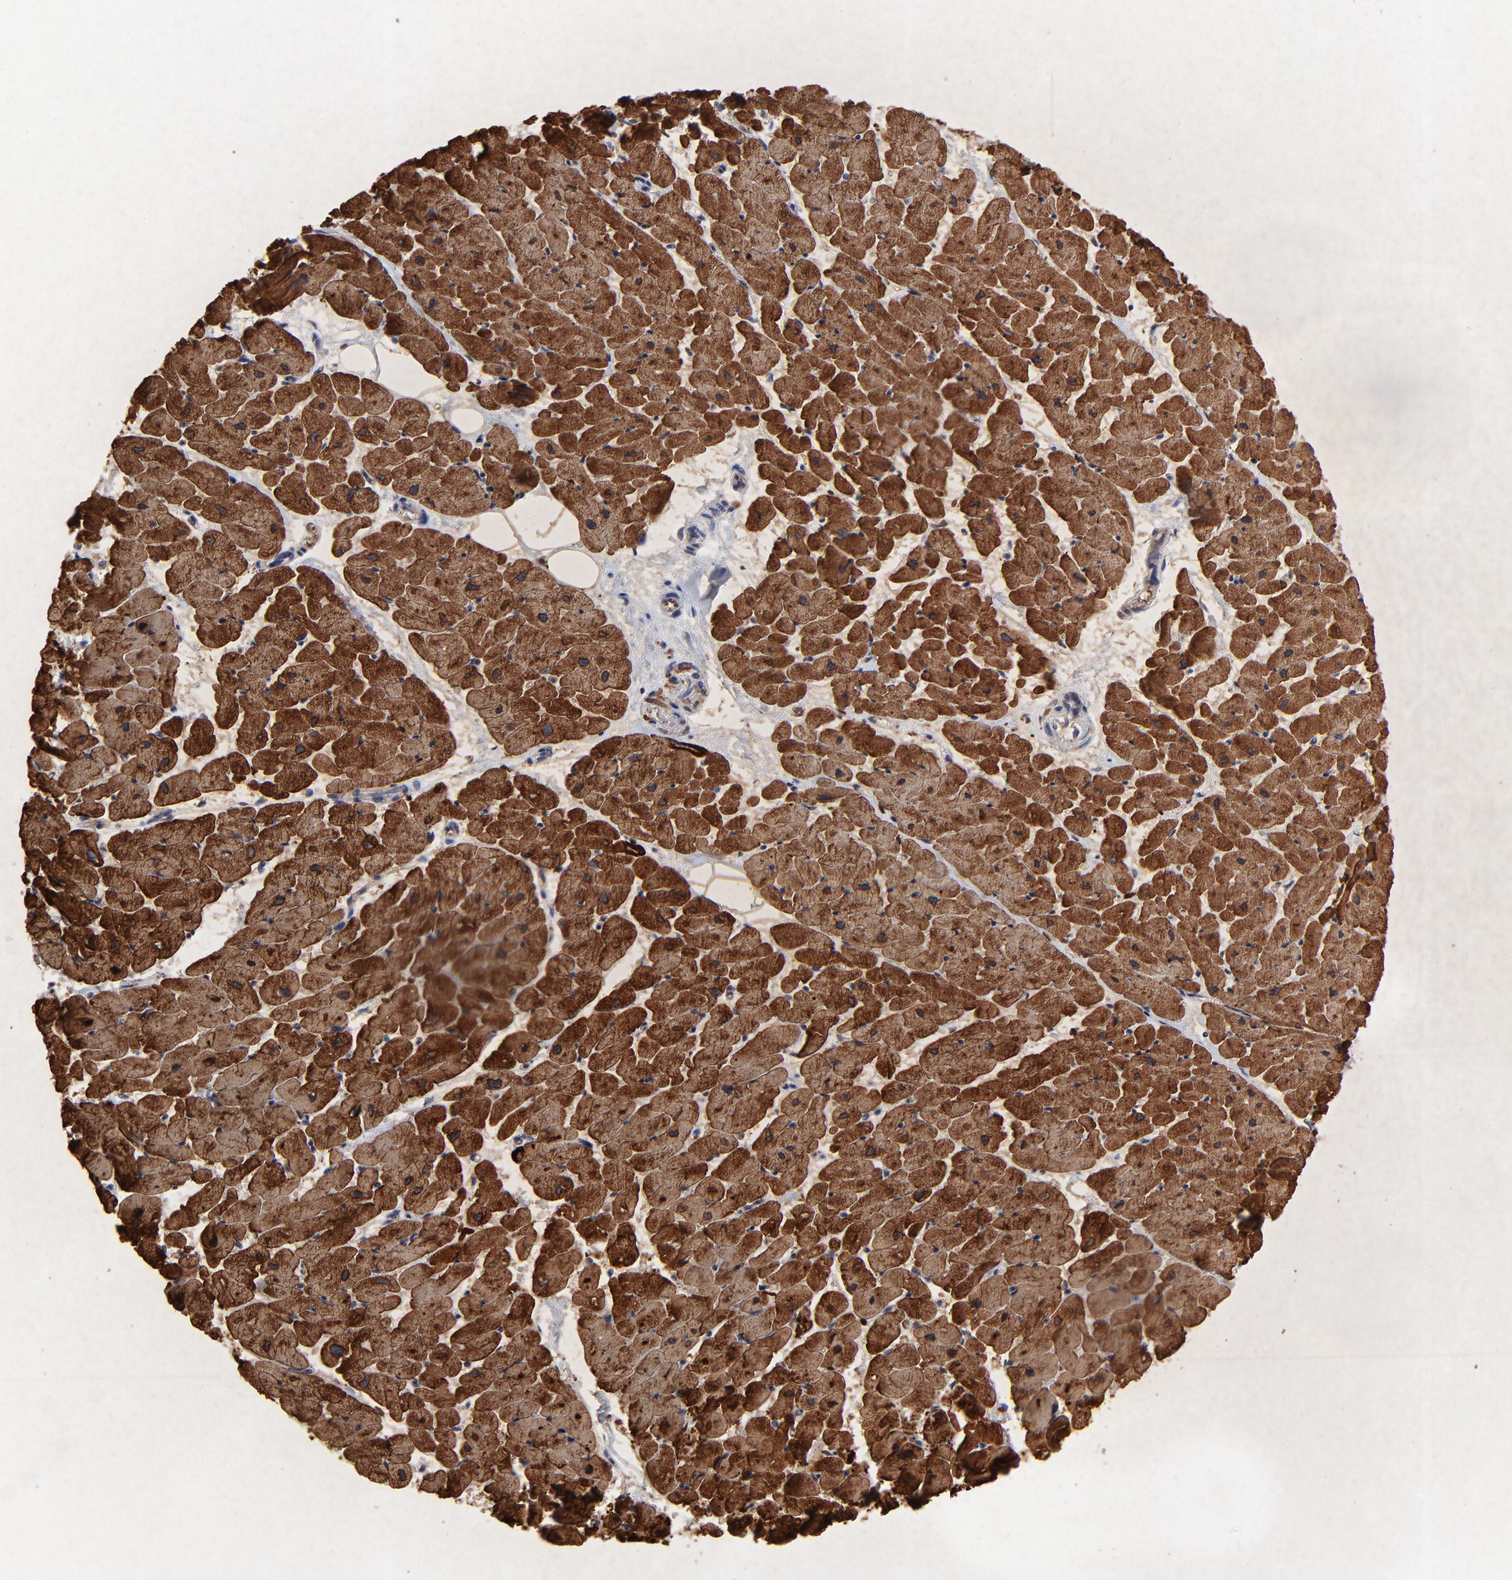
{"staining": {"intensity": "strong", "quantity": ">75%", "location": "cytoplasmic/membranous"}, "tissue": "heart muscle", "cell_type": "Cardiomyocytes", "image_type": "normal", "snomed": [{"axis": "morphology", "description": "Normal tissue, NOS"}, {"axis": "topography", "description": "Heart"}], "caption": "Cardiomyocytes demonstrate high levels of strong cytoplasmic/membranous positivity in about >75% of cells in normal heart muscle. (IHC, brightfield microscopy, high magnification).", "gene": "SULF2", "patient": {"sex": "female", "age": 19}}